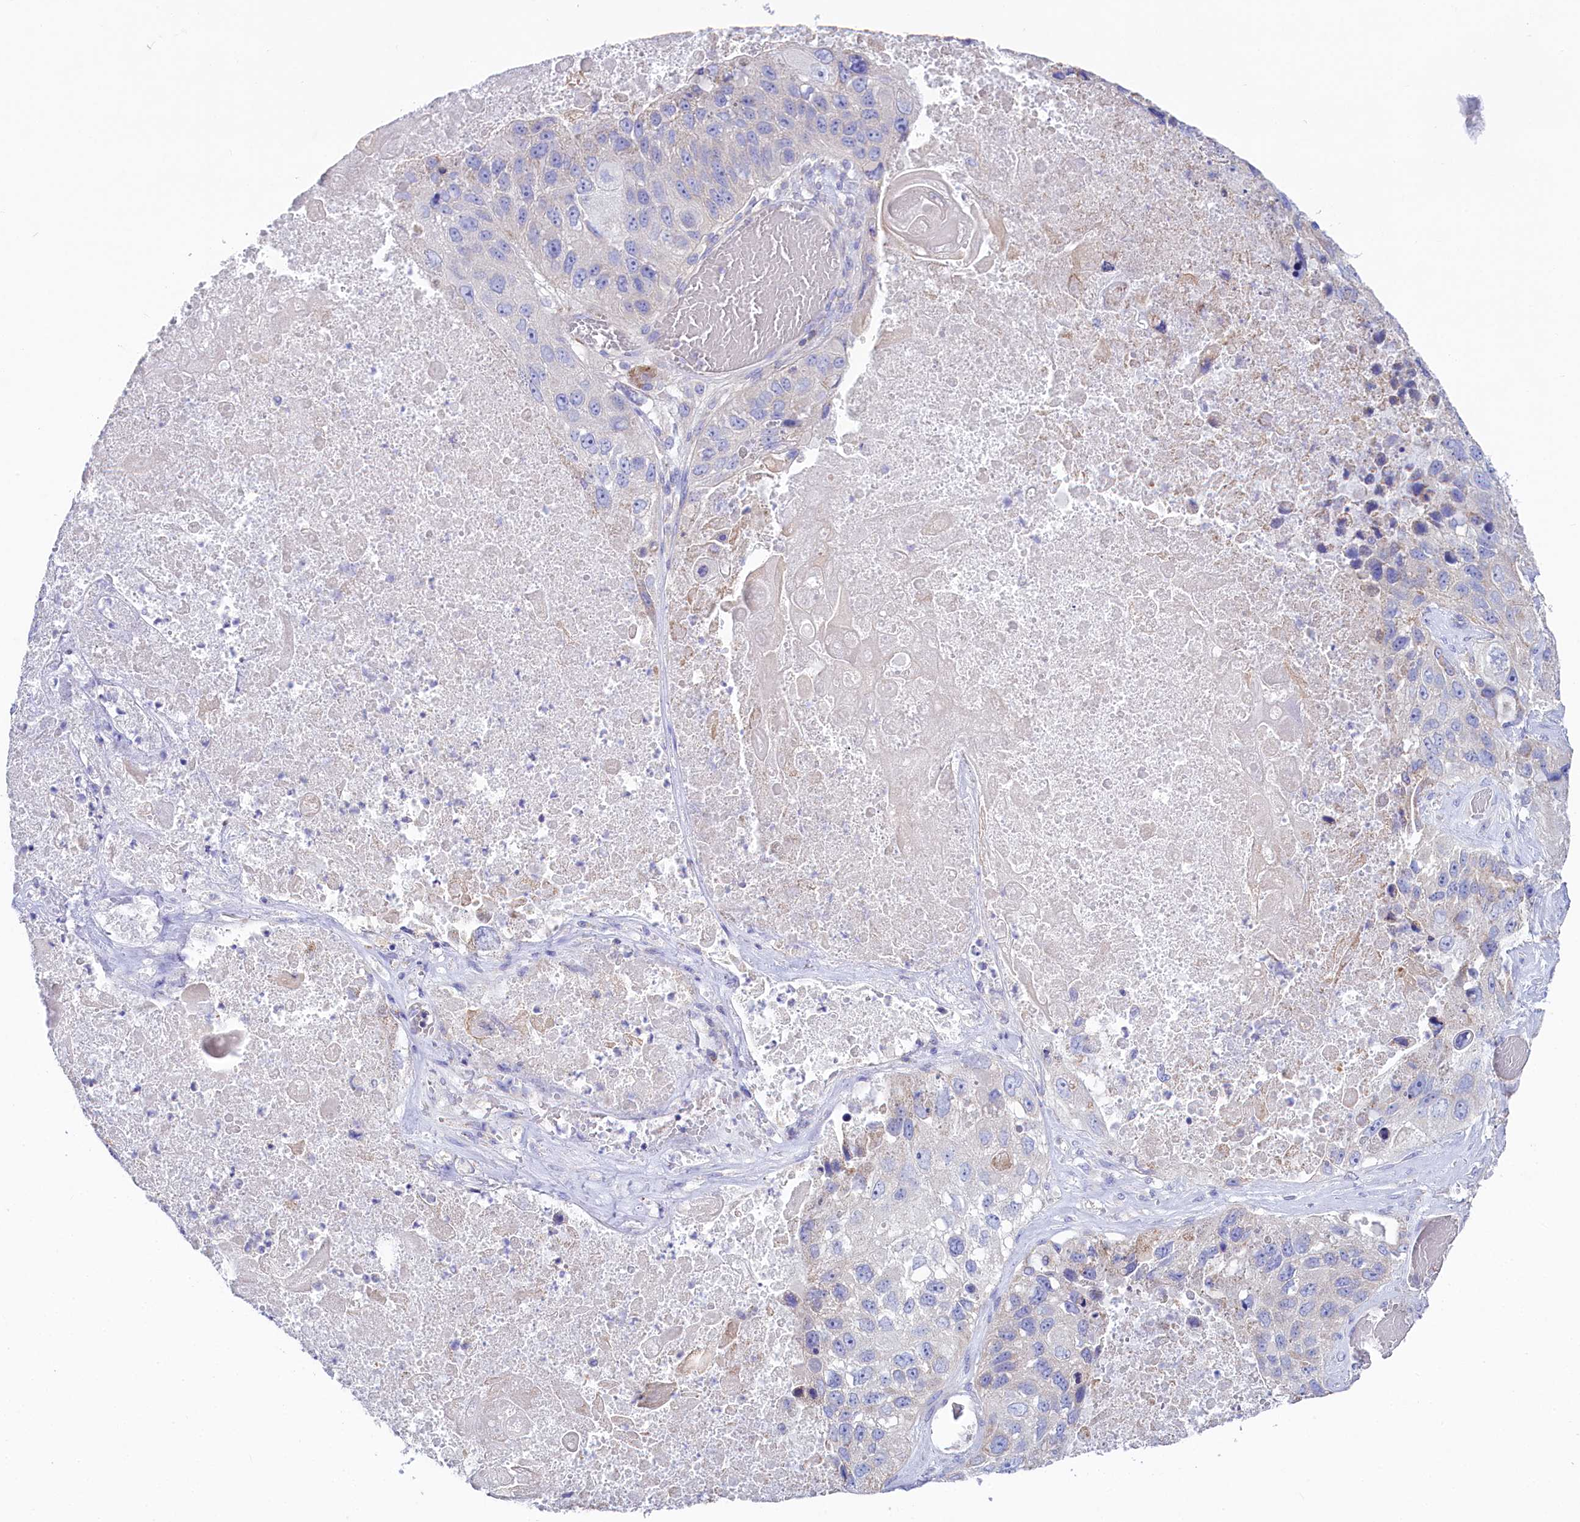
{"staining": {"intensity": "negative", "quantity": "none", "location": "none"}, "tissue": "lung cancer", "cell_type": "Tumor cells", "image_type": "cancer", "snomed": [{"axis": "morphology", "description": "Squamous cell carcinoma, NOS"}, {"axis": "topography", "description": "Lung"}], "caption": "This photomicrograph is of lung cancer stained with immunohistochemistry (IHC) to label a protein in brown with the nuclei are counter-stained blue. There is no staining in tumor cells.", "gene": "VPS26B", "patient": {"sex": "male", "age": 61}}